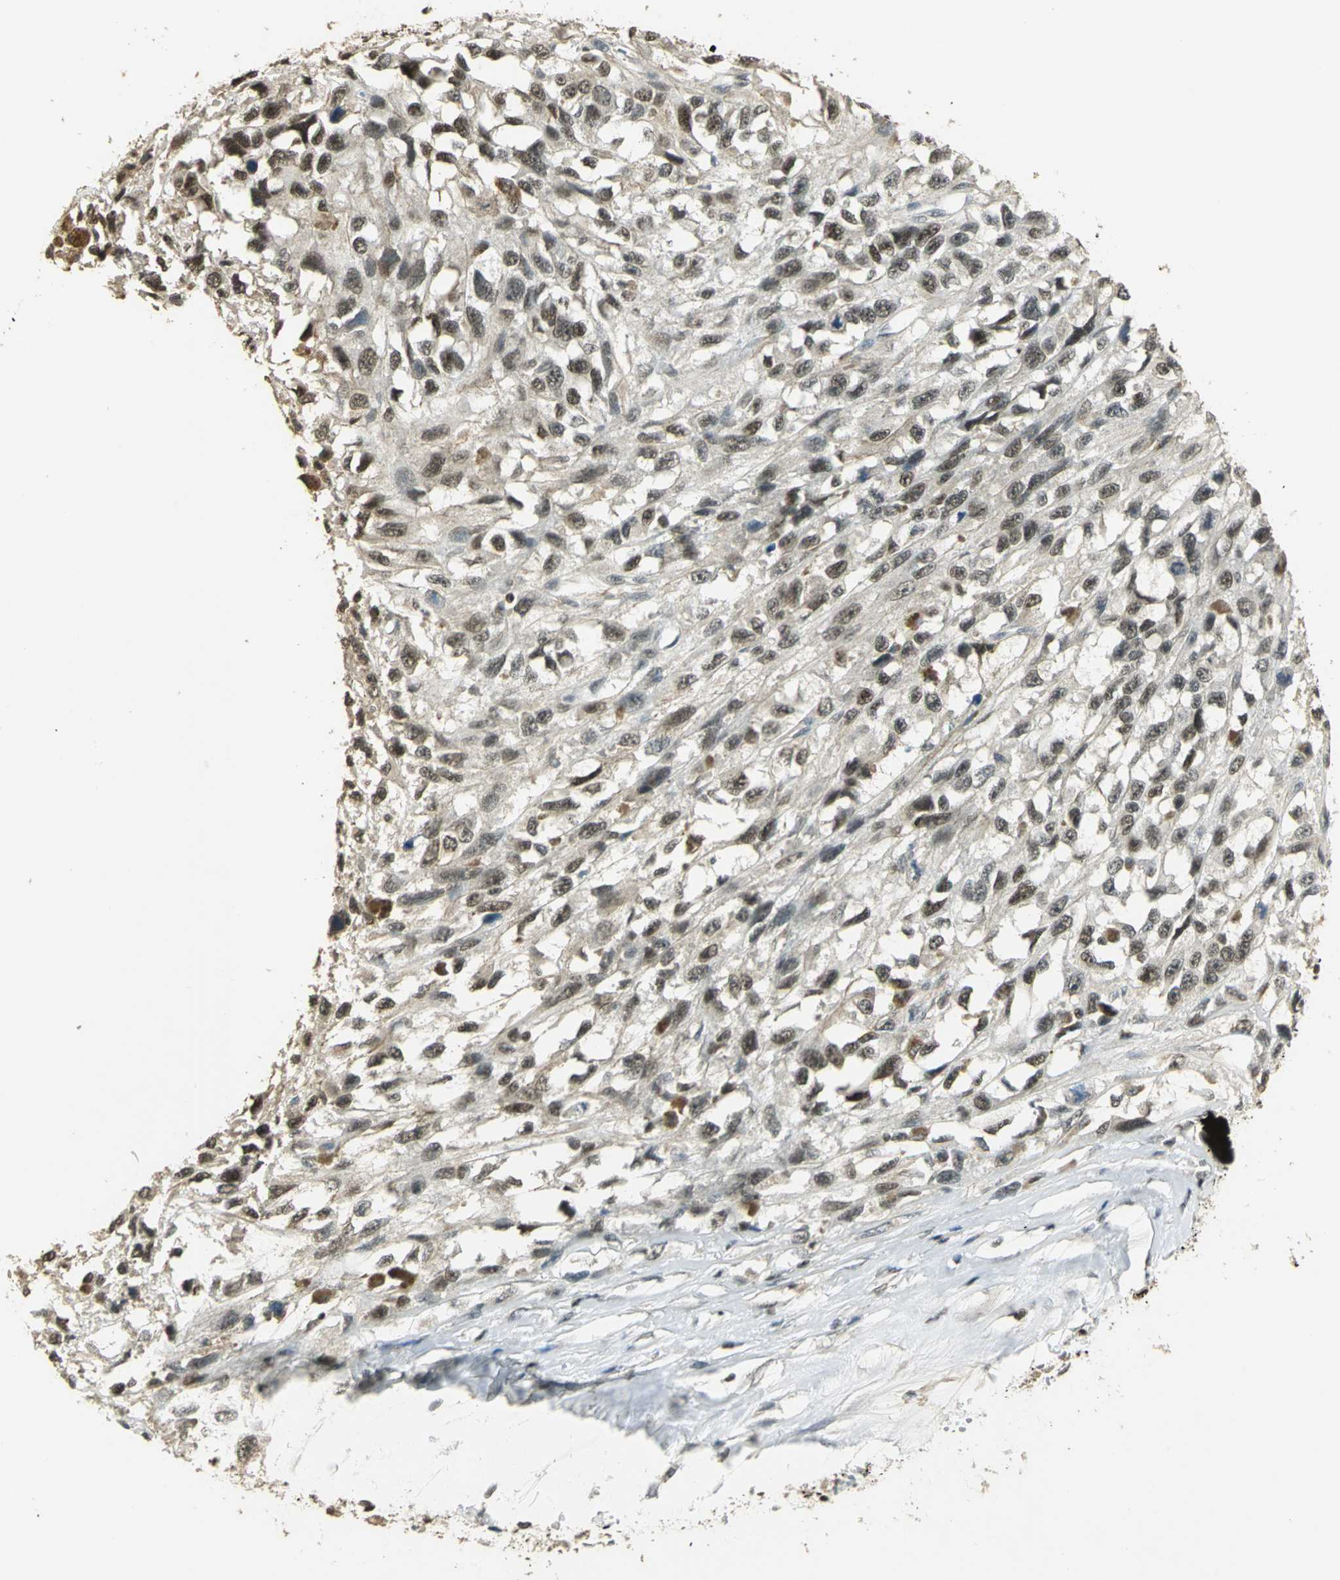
{"staining": {"intensity": "moderate", "quantity": ">75%", "location": "nuclear"}, "tissue": "melanoma", "cell_type": "Tumor cells", "image_type": "cancer", "snomed": [{"axis": "morphology", "description": "Malignant melanoma, Metastatic site"}, {"axis": "topography", "description": "Lymph node"}], "caption": "Immunohistochemical staining of malignant melanoma (metastatic site) displays medium levels of moderate nuclear protein staining in approximately >75% of tumor cells.", "gene": "ELF1", "patient": {"sex": "male", "age": 59}}